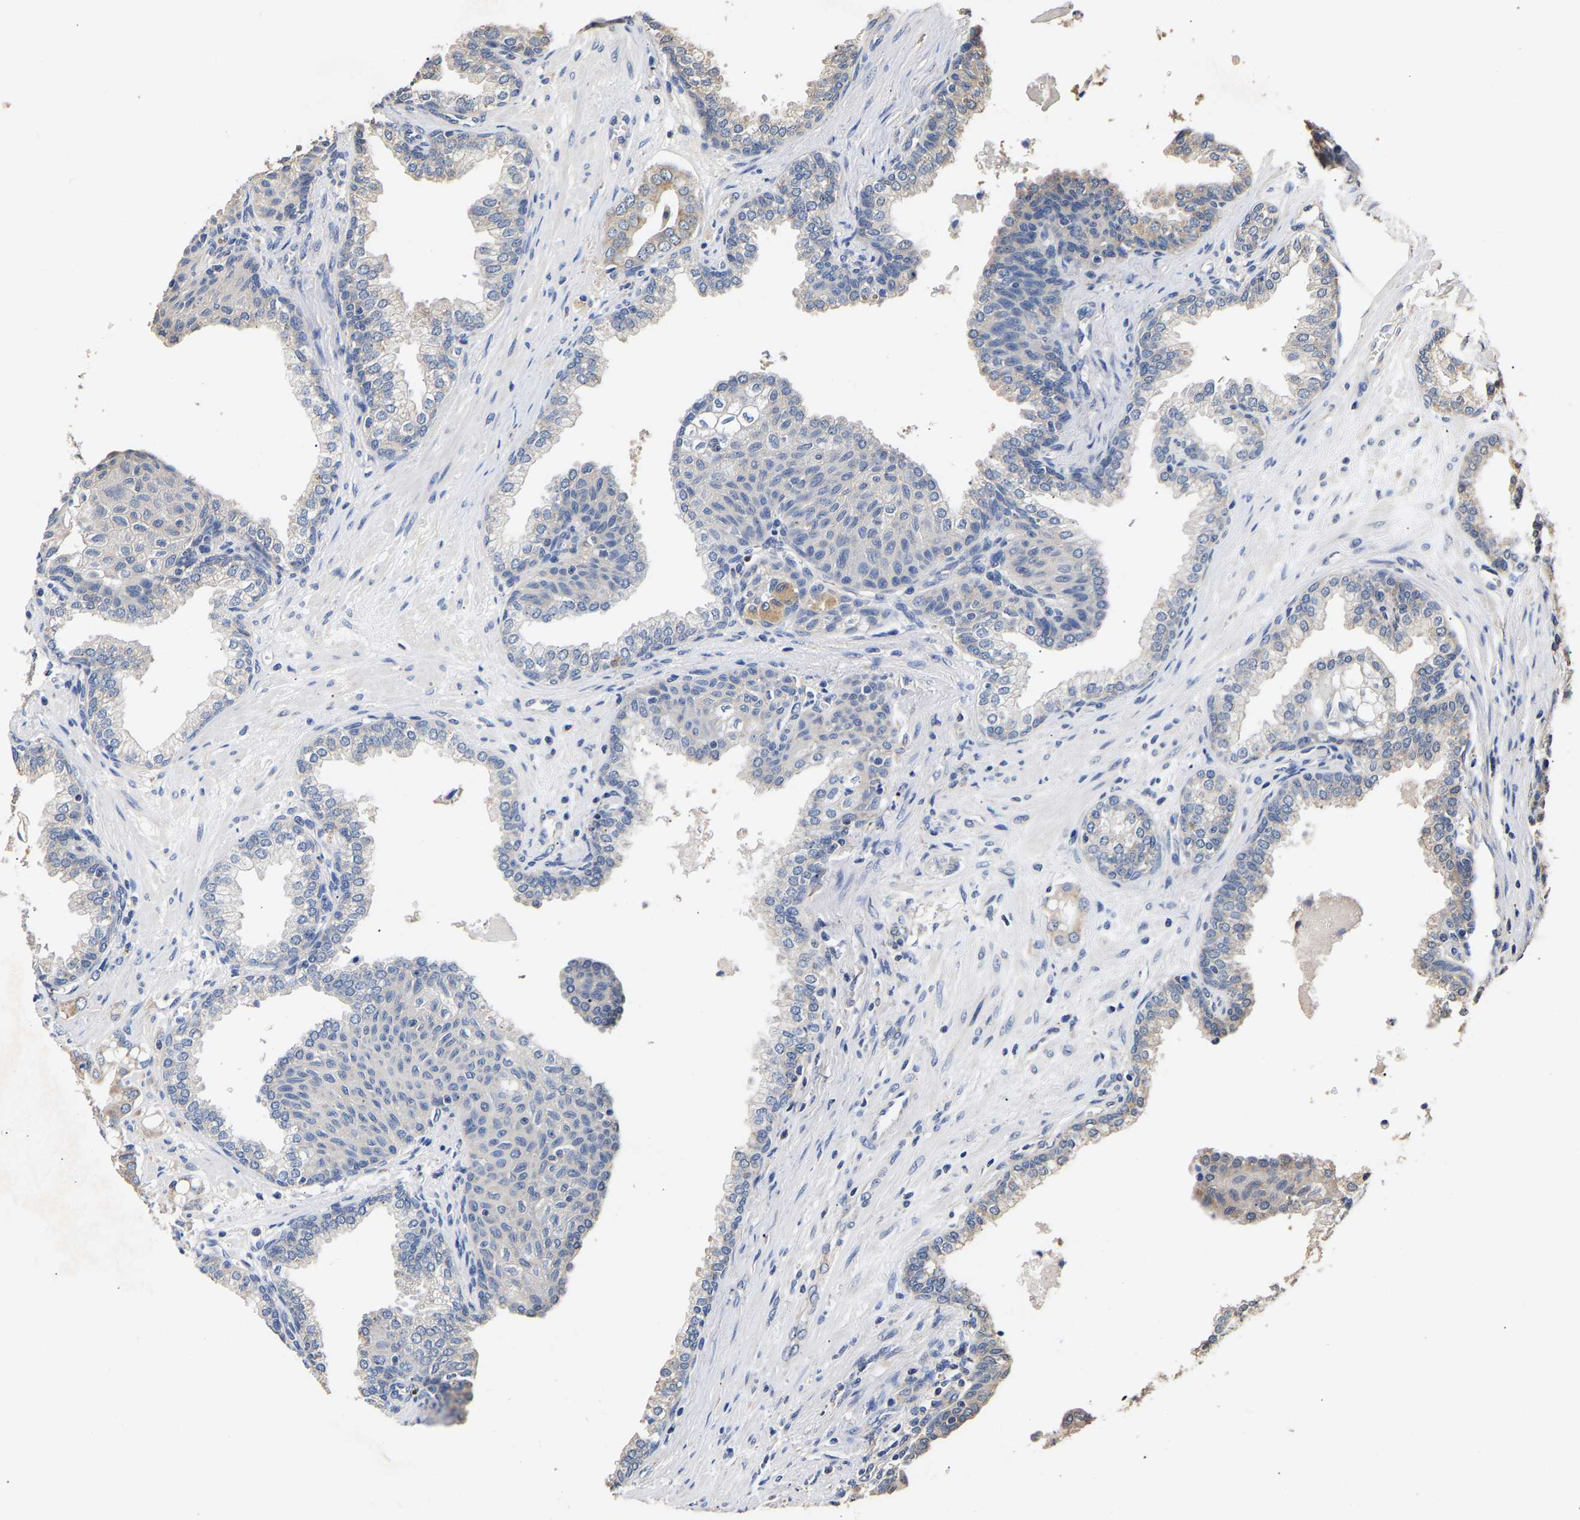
{"staining": {"intensity": "weak", "quantity": ">75%", "location": "cytoplasmic/membranous"}, "tissue": "prostate cancer", "cell_type": "Tumor cells", "image_type": "cancer", "snomed": [{"axis": "morphology", "description": "Adenocarcinoma, High grade"}, {"axis": "topography", "description": "Prostate"}], "caption": "IHC micrograph of neoplastic tissue: human prostate cancer (adenocarcinoma (high-grade)) stained using immunohistochemistry (IHC) demonstrates low levels of weak protein expression localized specifically in the cytoplasmic/membranous of tumor cells, appearing as a cytoplasmic/membranous brown color.", "gene": "ZNF26", "patient": {"sex": "male", "age": 52}}